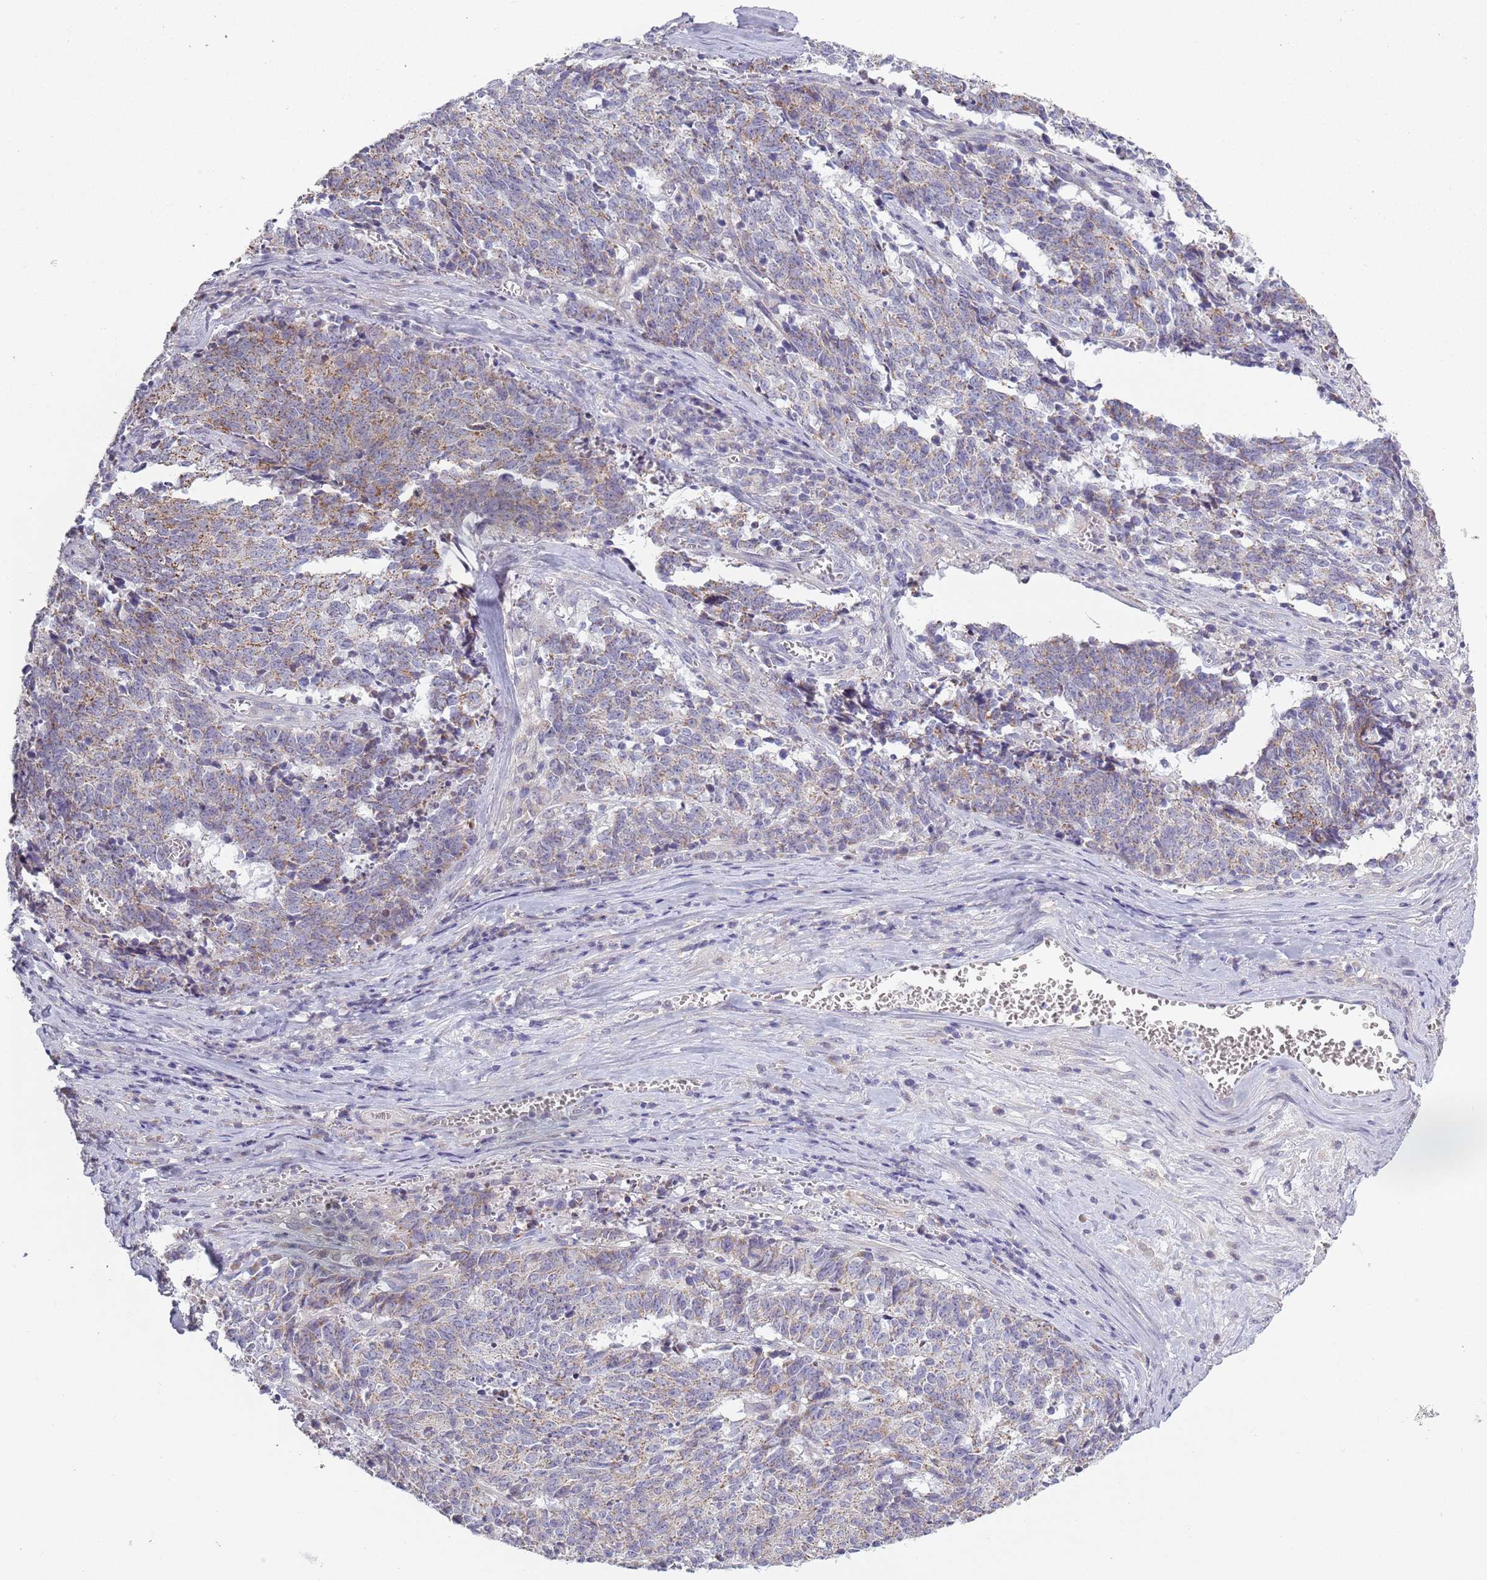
{"staining": {"intensity": "moderate", "quantity": "25%-75%", "location": "cytoplasmic/membranous"}, "tissue": "cervical cancer", "cell_type": "Tumor cells", "image_type": "cancer", "snomed": [{"axis": "morphology", "description": "Squamous cell carcinoma, NOS"}, {"axis": "topography", "description": "Cervix"}], "caption": "Tumor cells show medium levels of moderate cytoplasmic/membranous positivity in approximately 25%-75% of cells in human cervical squamous cell carcinoma. (Stains: DAB in brown, nuclei in blue, Microscopy: brightfield microscopy at high magnification).", "gene": "COQ5", "patient": {"sex": "female", "age": 29}}